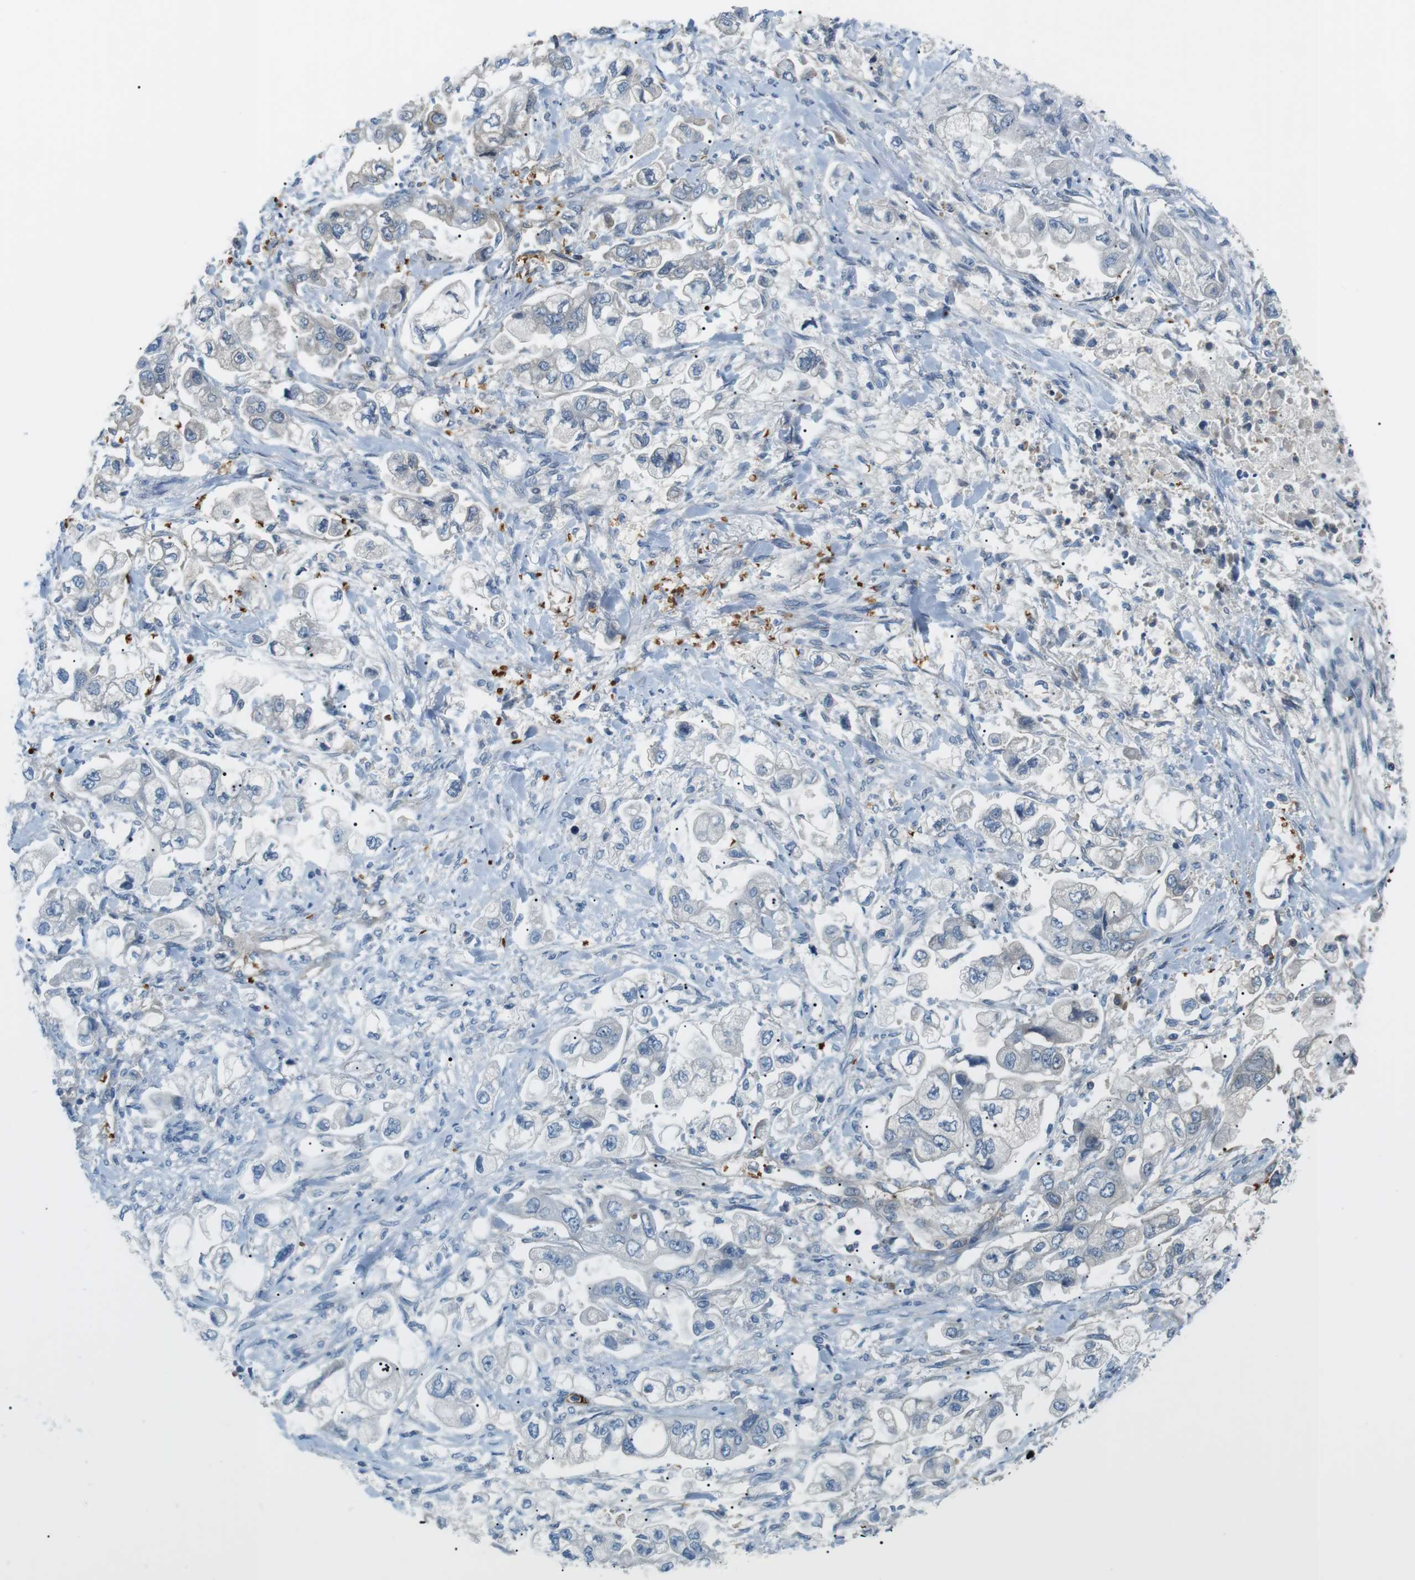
{"staining": {"intensity": "negative", "quantity": "none", "location": "none"}, "tissue": "stomach cancer", "cell_type": "Tumor cells", "image_type": "cancer", "snomed": [{"axis": "morphology", "description": "Normal tissue, NOS"}, {"axis": "morphology", "description": "Adenocarcinoma, NOS"}, {"axis": "topography", "description": "Stomach"}], "caption": "This is an immunohistochemistry photomicrograph of stomach cancer (adenocarcinoma). There is no positivity in tumor cells.", "gene": "ADCY10", "patient": {"sex": "male", "age": 62}}